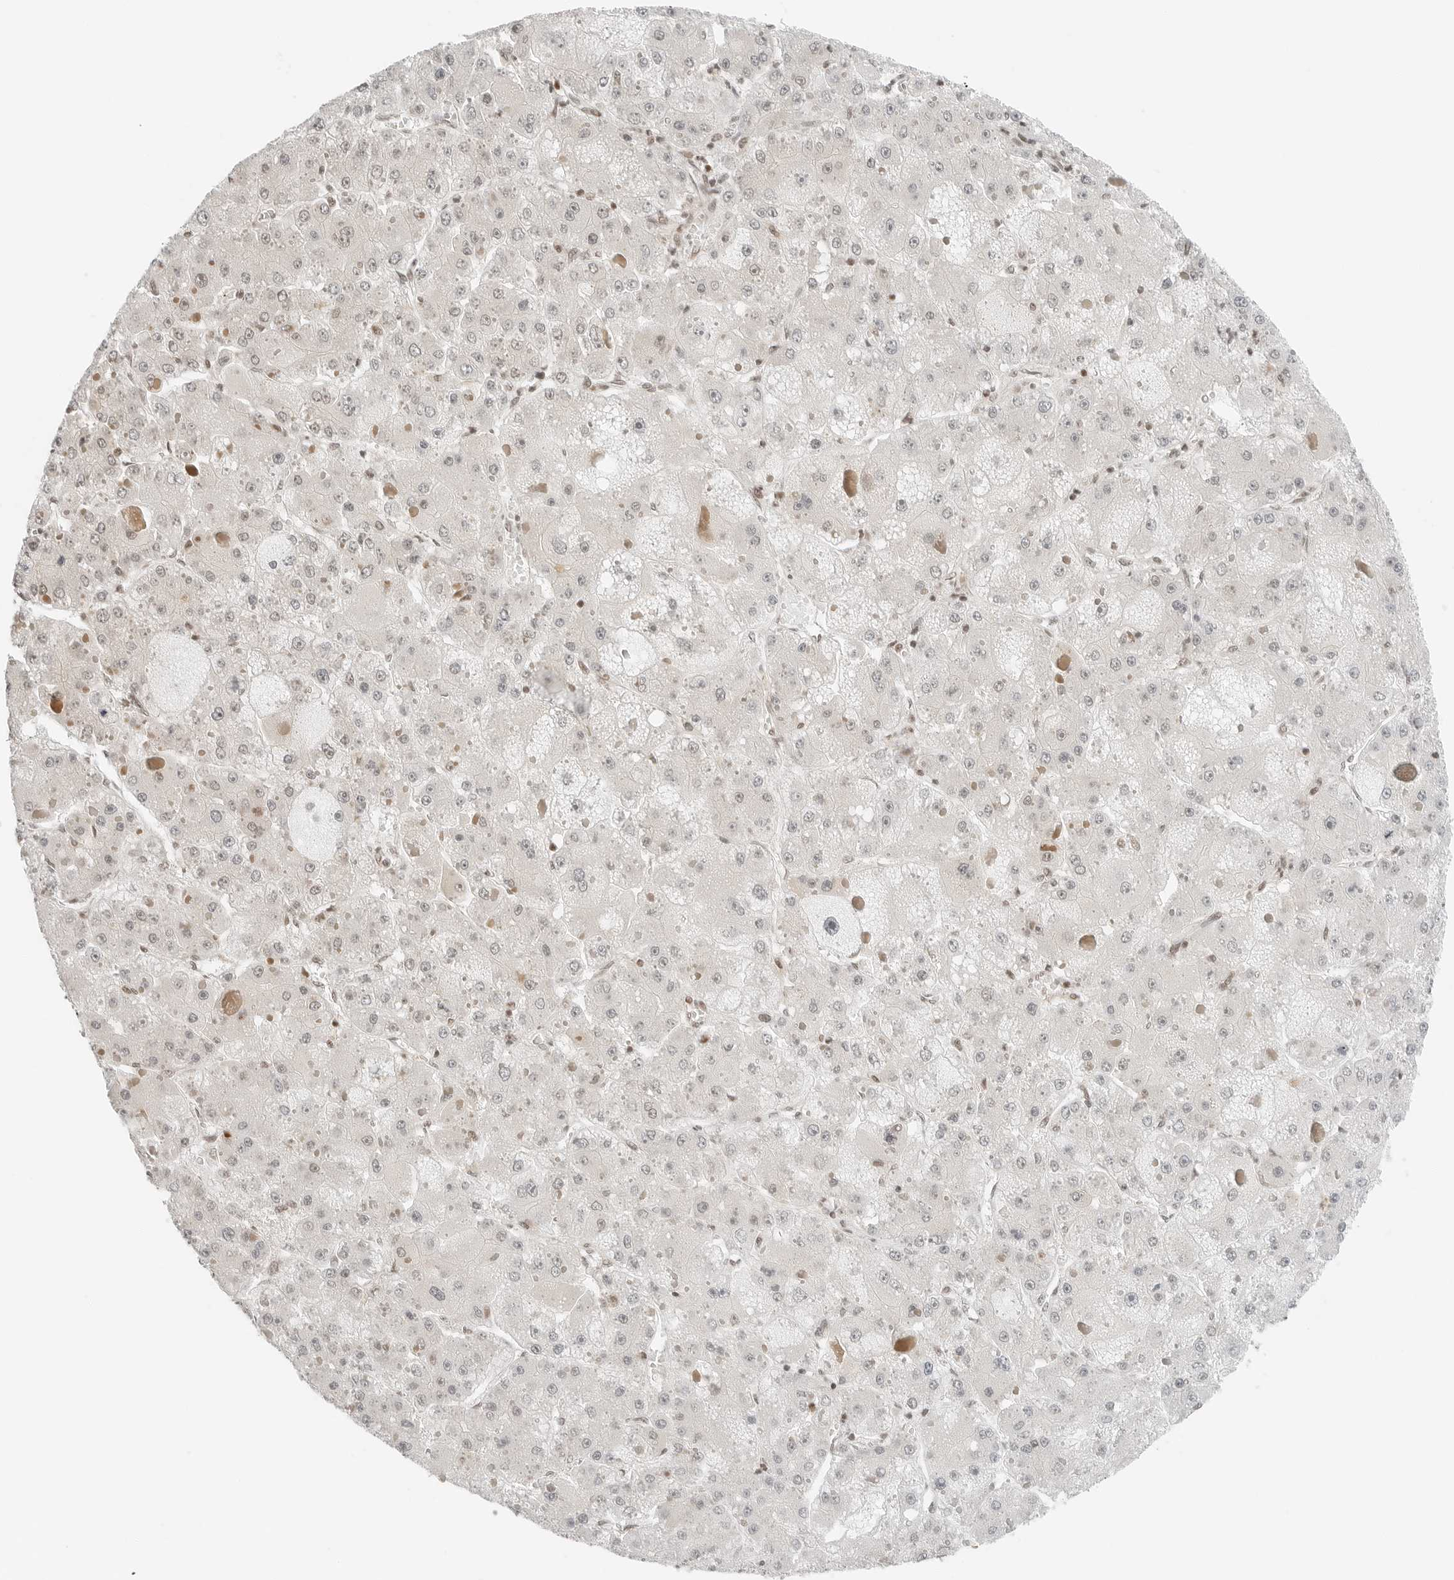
{"staining": {"intensity": "negative", "quantity": "none", "location": "none"}, "tissue": "liver cancer", "cell_type": "Tumor cells", "image_type": "cancer", "snomed": [{"axis": "morphology", "description": "Carcinoma, Hepatocellular, NOS"}, {"axis": "topography", "description": "Liver"}], "caption": "An immunohistochemistry (IHC) histopathology image of liver cancer is shown. There is no staining in tumor cells of liver cancer.", "gene": "CRTC2", "patient": {"sex": "female", "age": 73}}